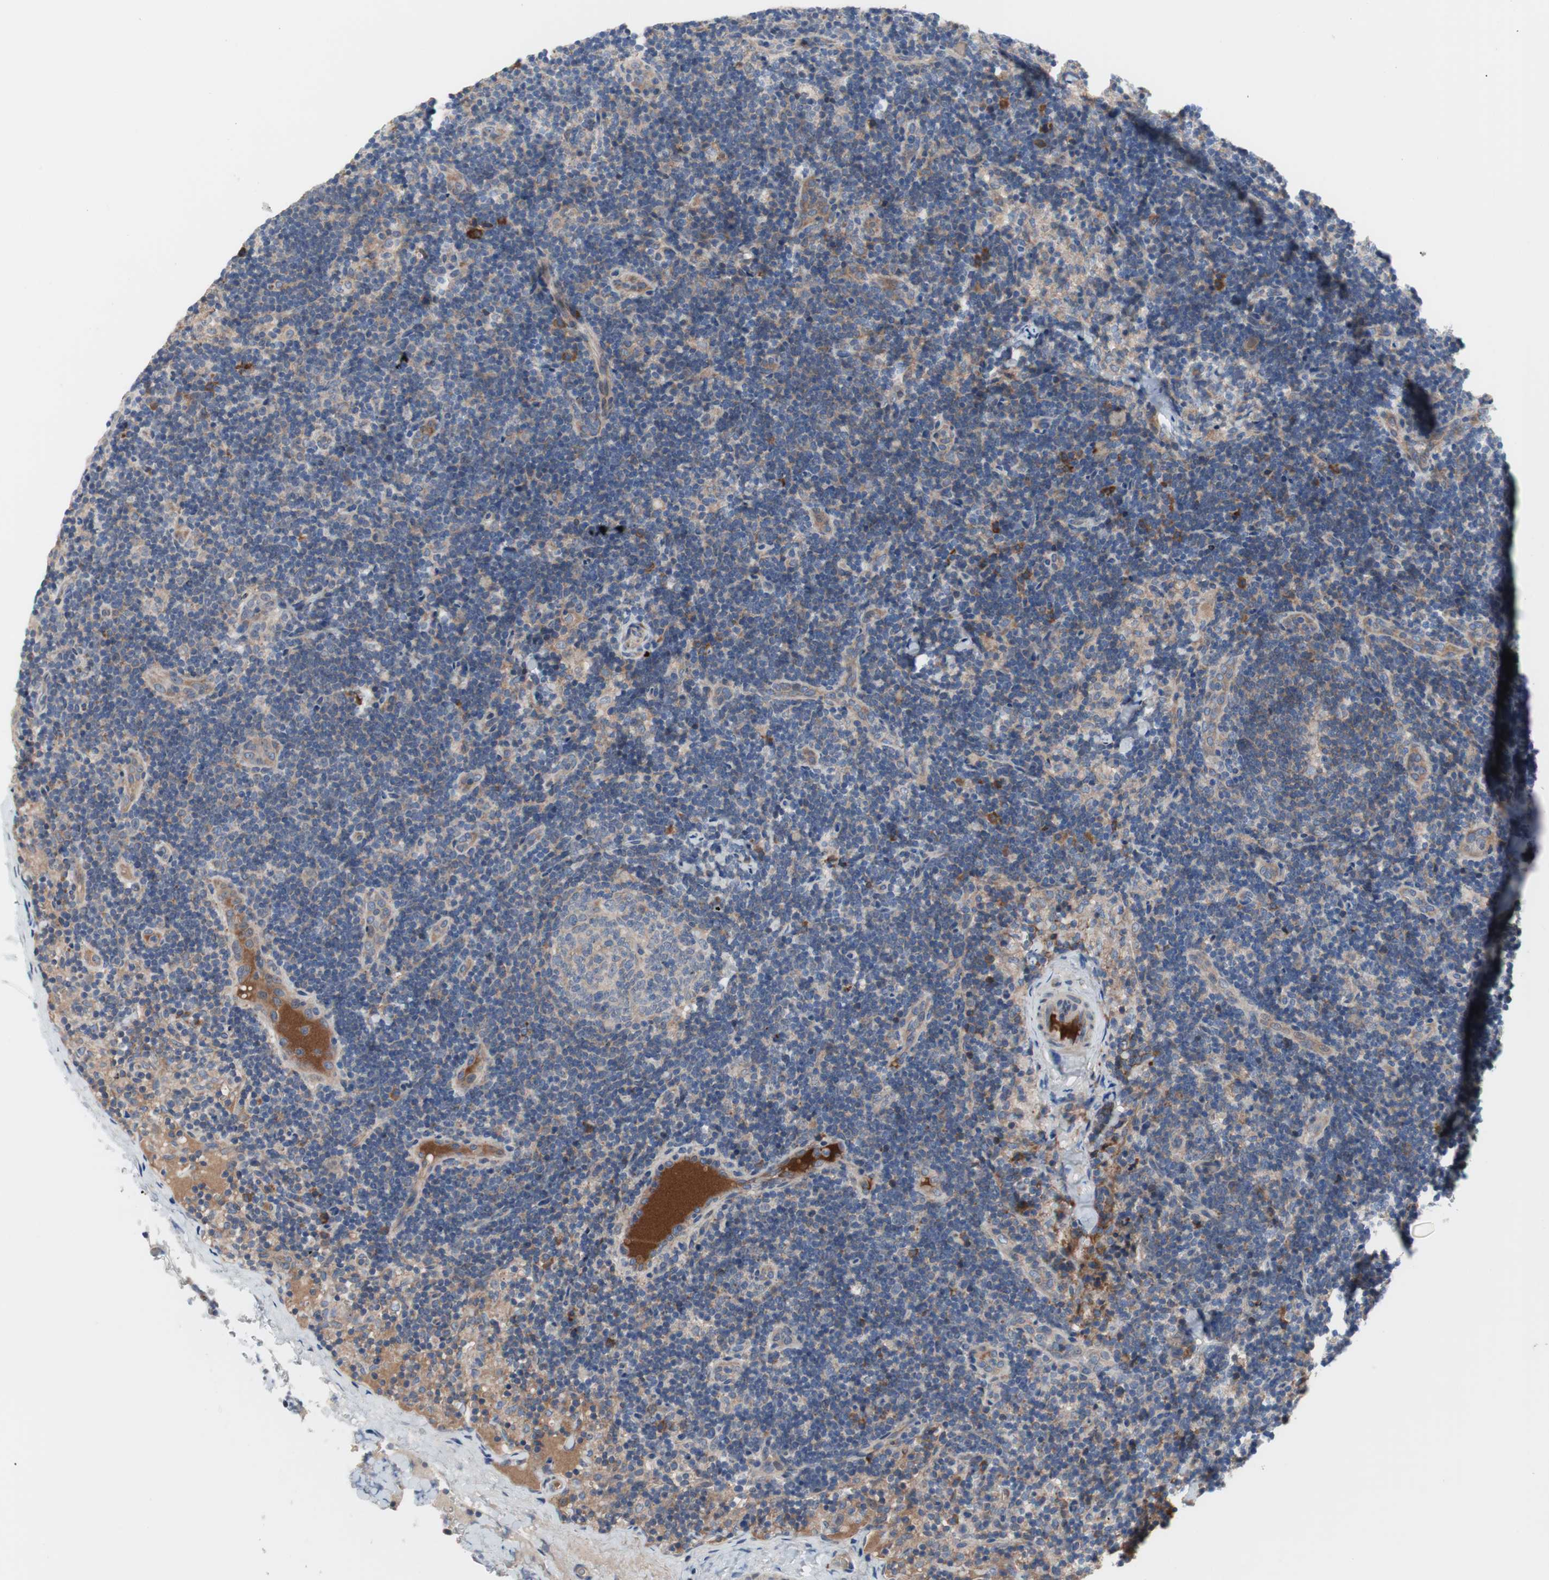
{"staining": {"intensity": "weak", "quantity": ">75%", "location": "cytoplasmic/membranous"}, "tissue": "lymph node", "cell_type": "Germinal center cells", "image_type": "normal", "snomed": [{"axis": "morphology", "description": "Normal tissue, NOS"}, {"axis": "topography", "description": "Lymph node"}], "caption": "Lymph node stained with IHC reveals weak cytoplasmic/membranous positivity in approximately >75% of germinal center cells.", "gene": "KANSL1", "patient": {"sex": "female", "age": 14}}